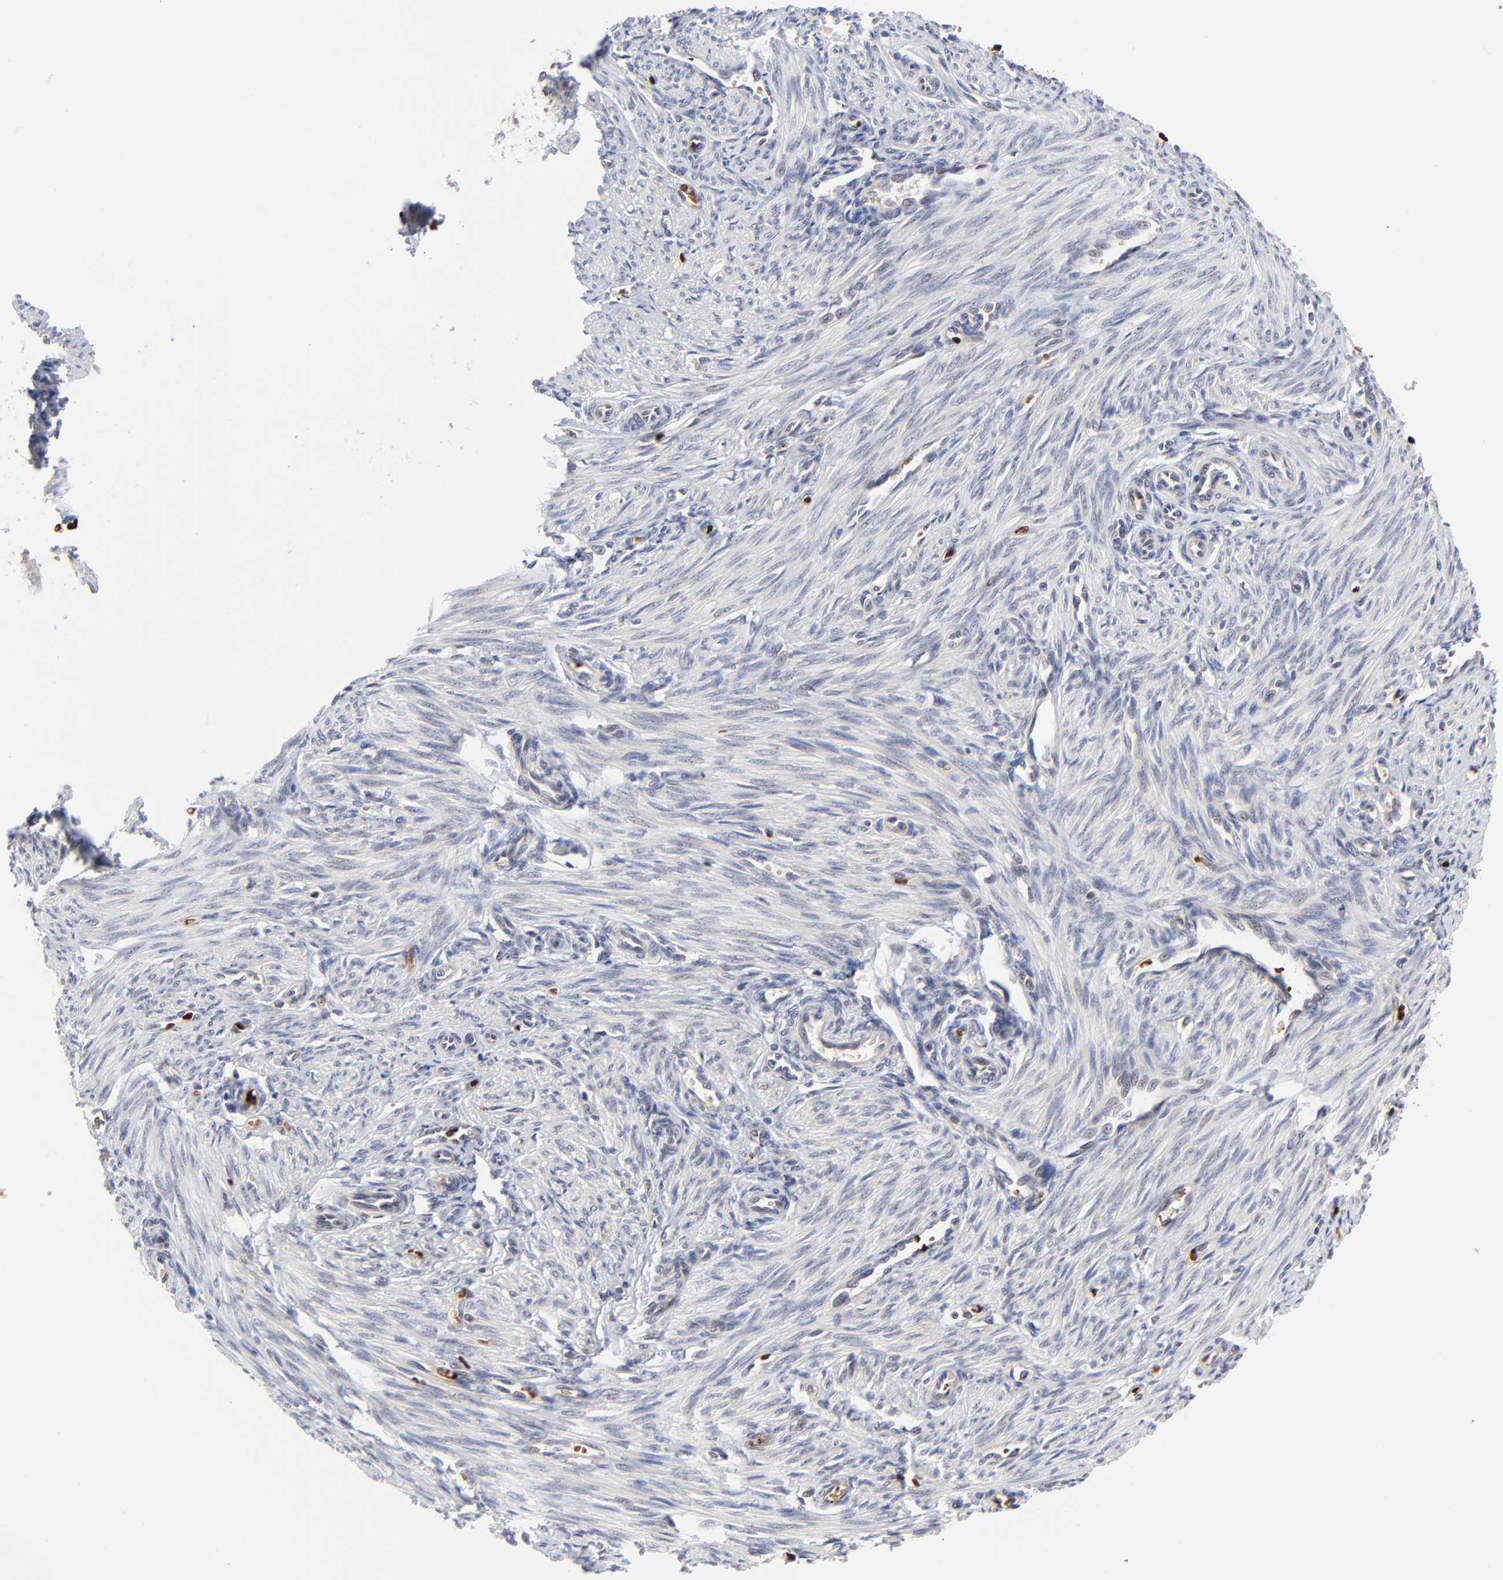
{"staining": {"intensity": "weak", "quantity": "25%-75%", "location": "cytoplasmic/membranous"}, "tissue": "endometrium", "cell_type": "Cells in endometrial stroma", "image_type": "normal", "snomed": [{"axis": "morphology", "description": "Normal tissue, NOS"}, {"axis": "topography", "description": "Endometrium"}], "caption": "Protein expression analysis of benign human endometrium reveals weak cytoplasmic/membranous positivity in about 25%-75% of cells in endometrial stroma.", "gene": "CASP10", "patient": {"sex": "female", "age": 27}}